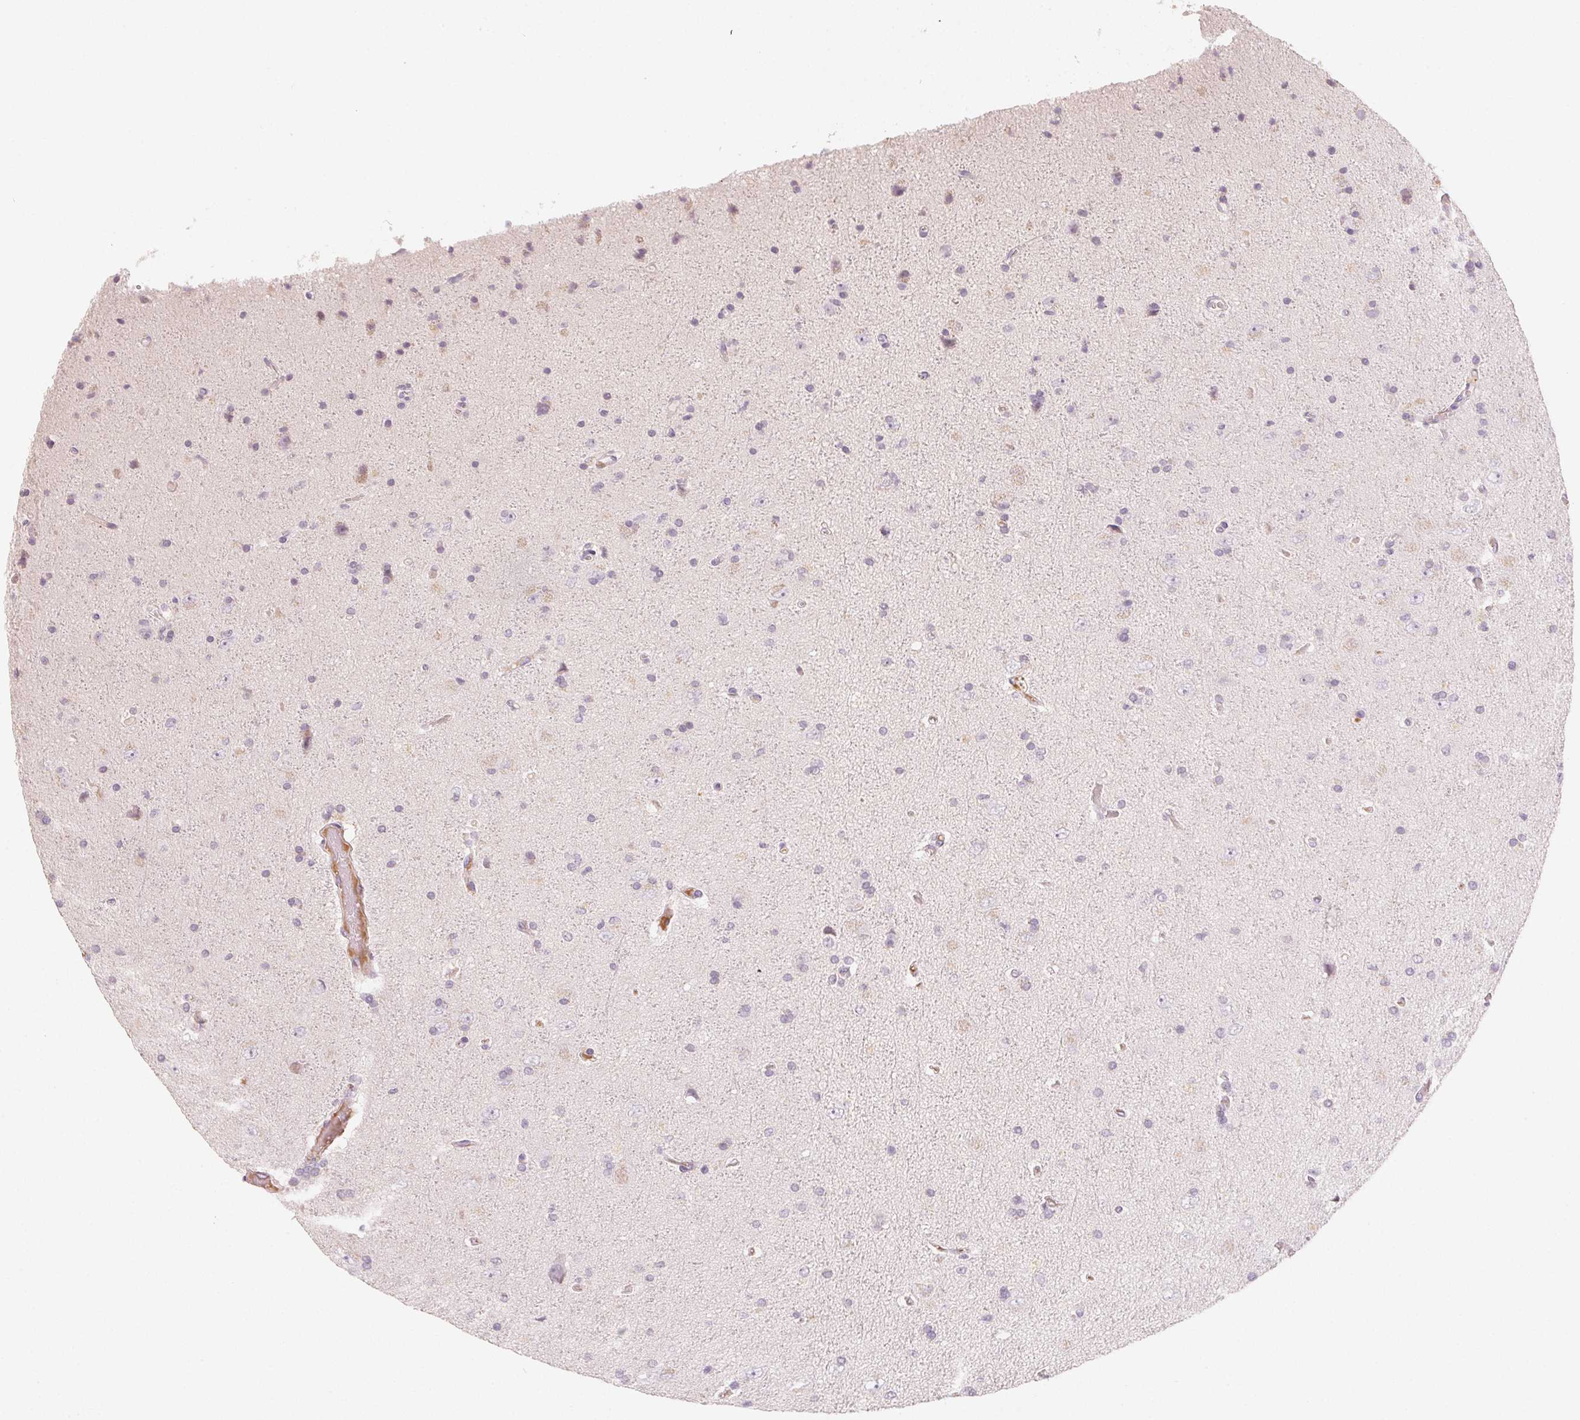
{"staining": {"intensity": "negative", "quantity": "none", "location": "none"}, "tissue": "glioma", "cell_type": "Tumor cells", "image_type": "cancer", "snomed": [{"axis": "morphology", "description": "Glioma, malignant, High grade"}, {"axis": "topography", "description": "Cerebral cortex"}], "caption": "Immunohistochemistry (IHC) histopathology image of glioma stained for a protein (brown), which demonstrates no staining in tumor cells.", "gene": "LVRN", "patient": {"sex": "male", "age": 70}}